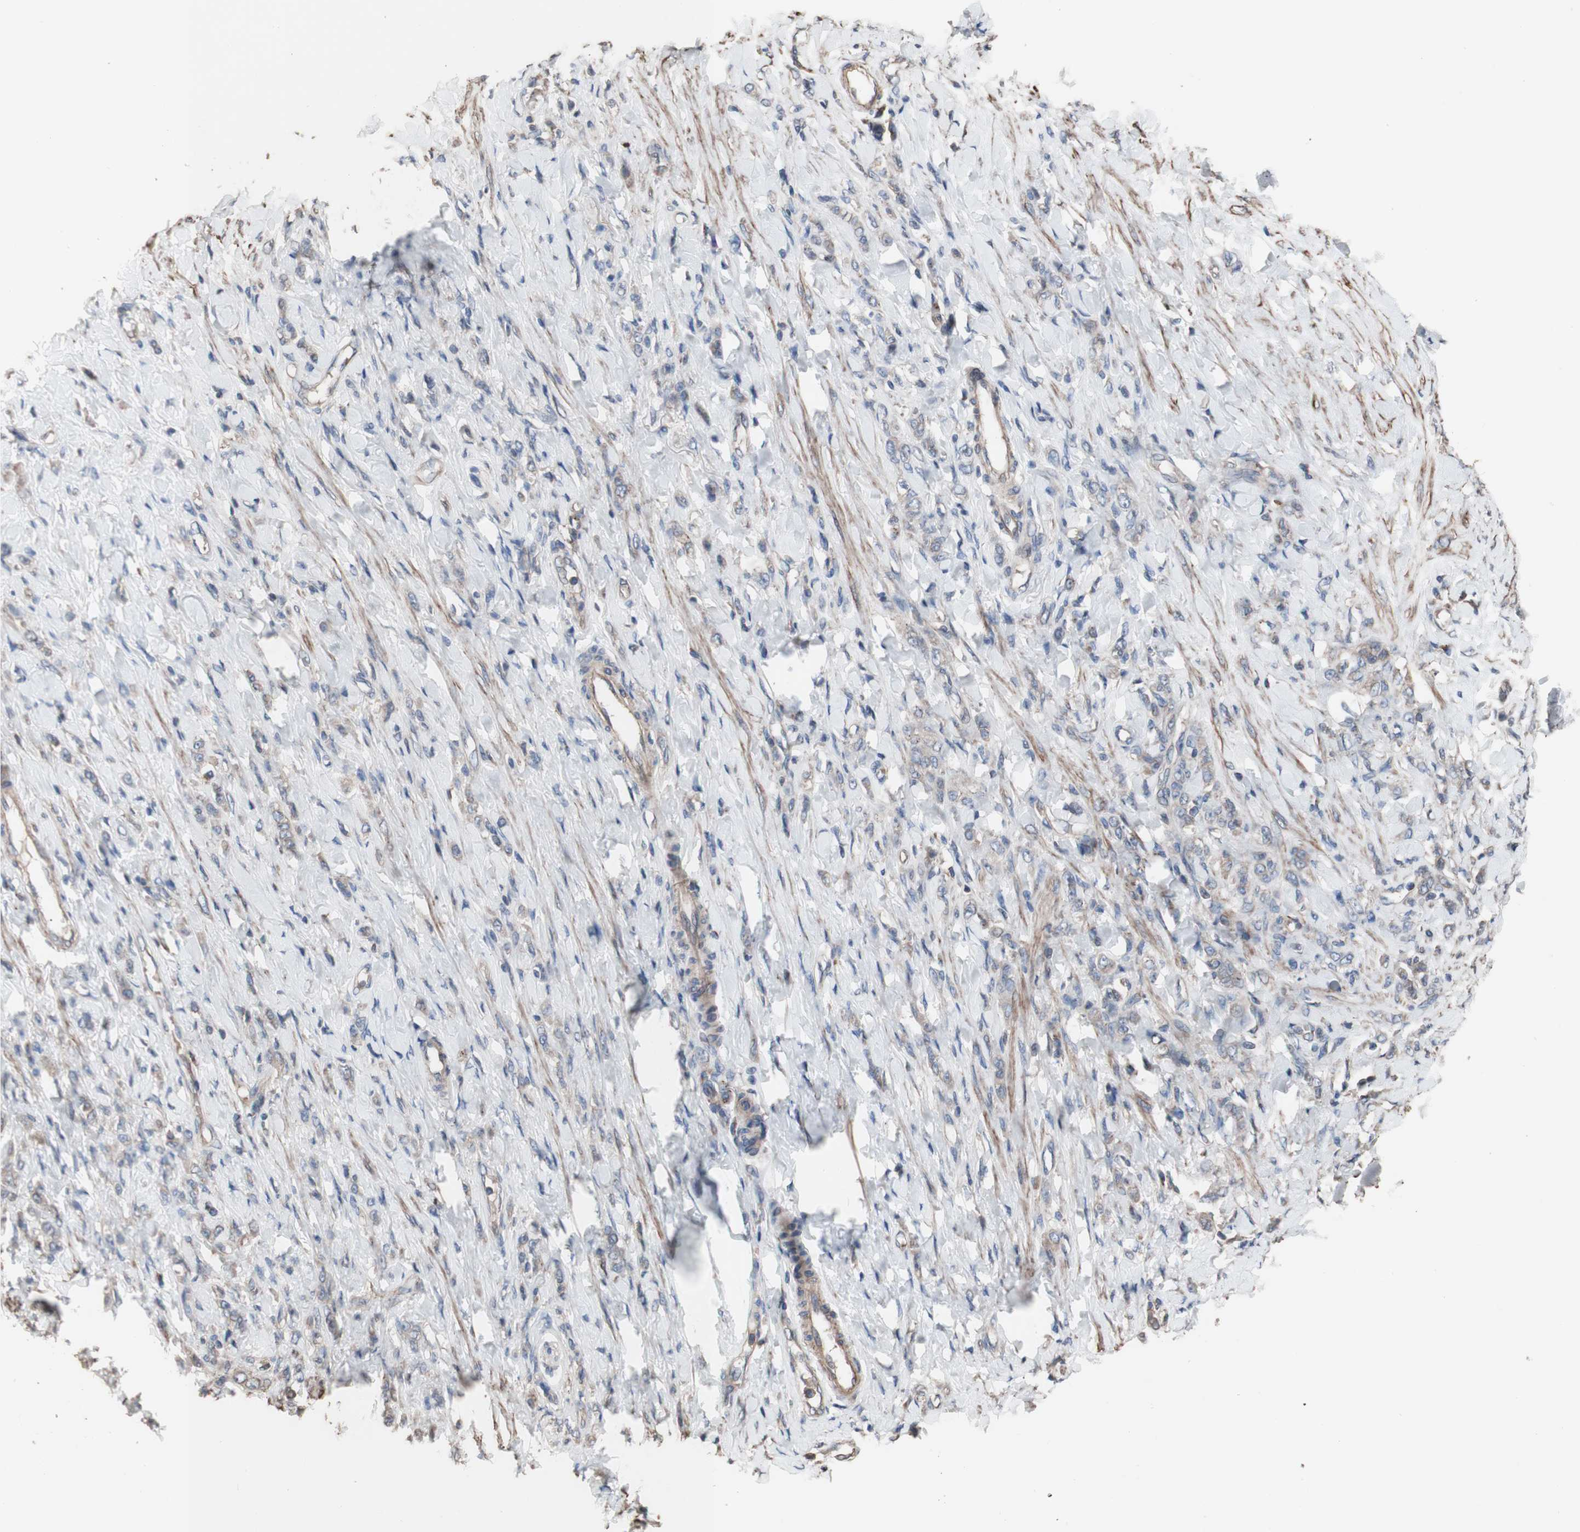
{"staining": {"intensity": "weak", "quantity": ">75%", "location": "cytoplasmic/membranous"}, "tissue": "stomach cancer", "cell_type": "Tumor cells", "image_type": "cancer", "snomed": [{"axis": "morphology", "description": "Adenocarcinoma, NOS"}, {"axis": "topography", "description": "Stomach"}], "caption": "The immunohistochemical stain shows weak cytoplasmic/membranous positivity in tumor cells of stomach cancer tissue.", "gene": "COPB1", "patient": {"sex": "male", "age": 82}}